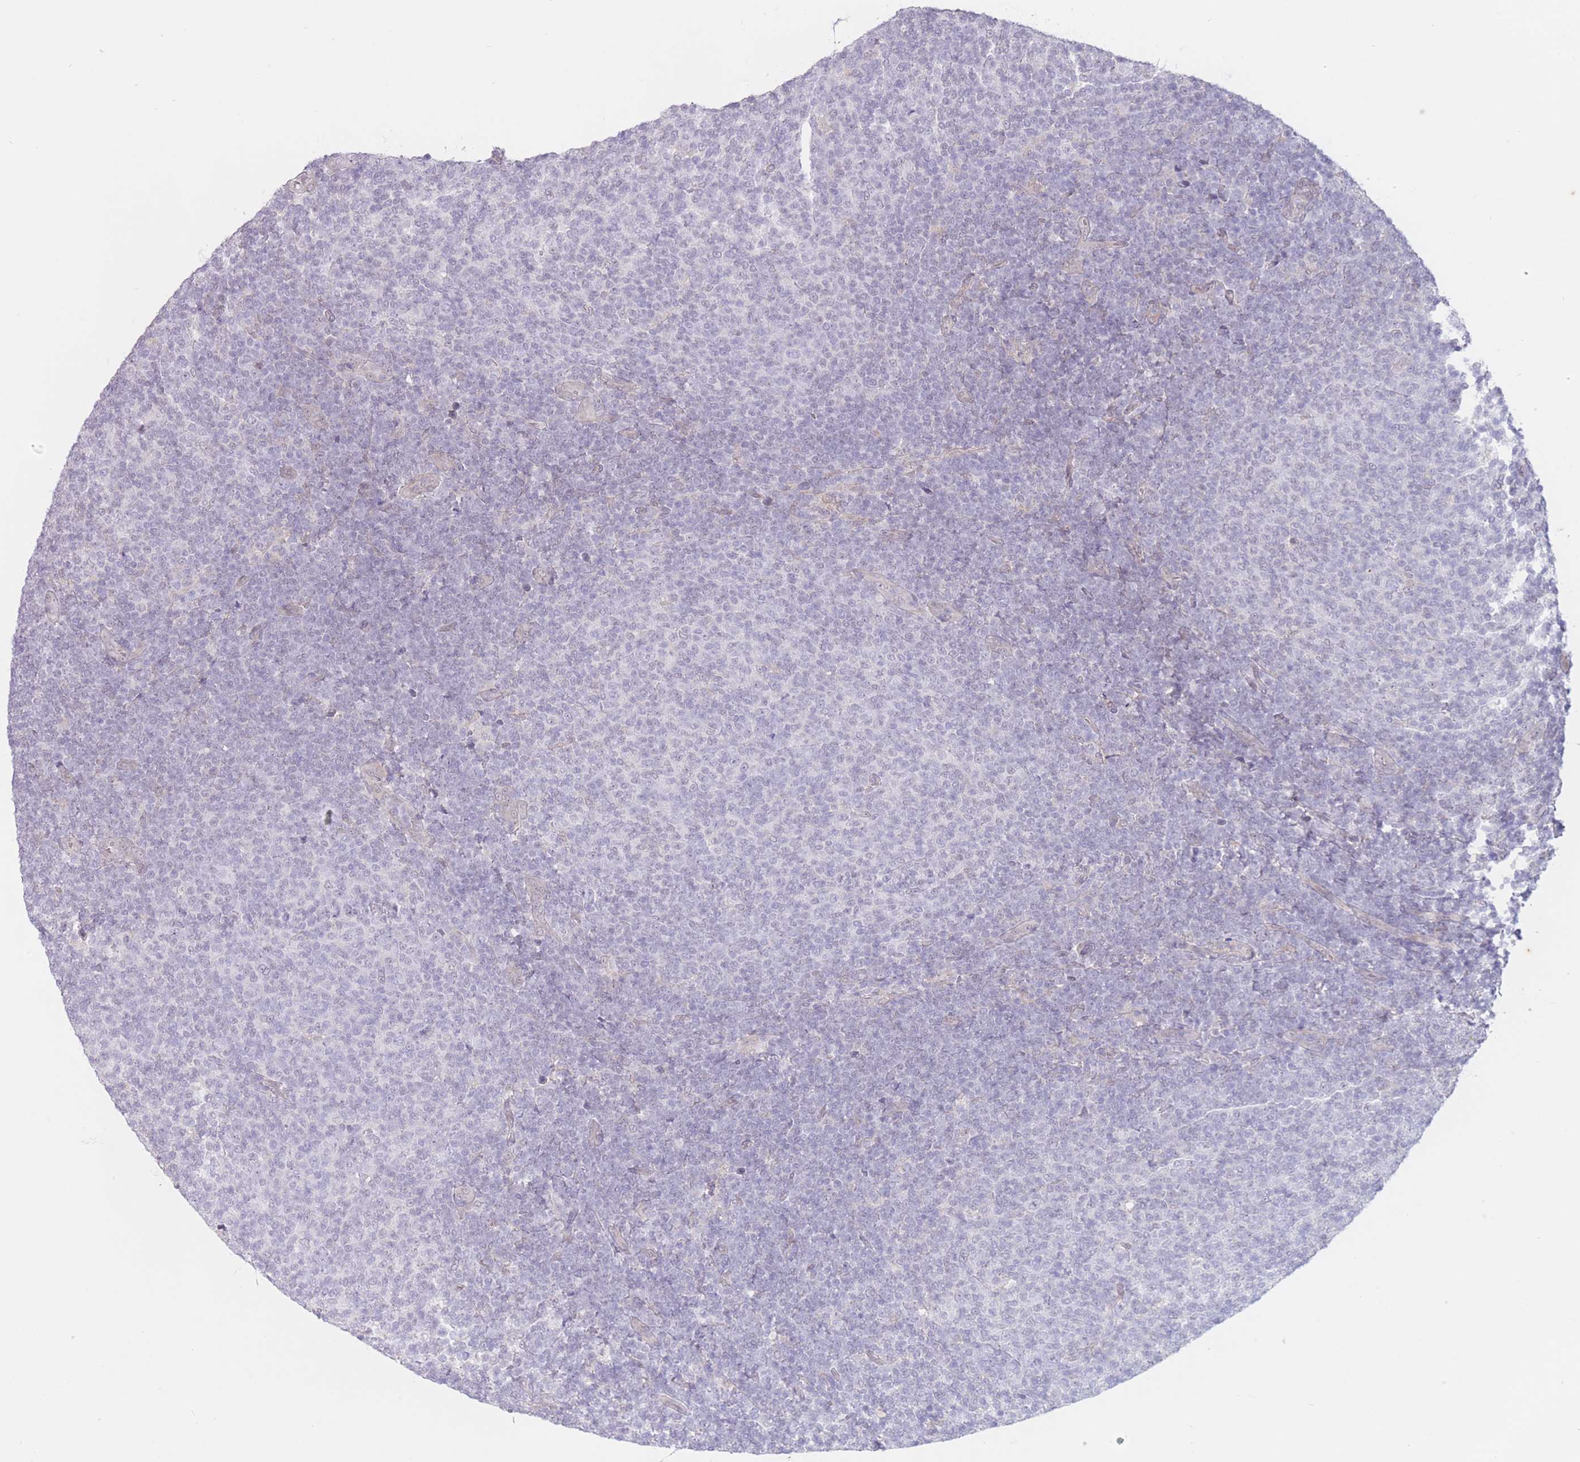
{"staining": {"intensity": "negative", "quantity": "none", "location": "none"}, "tissue": "lymphoma", "cell_type": "Tumor cells", "image_type": "cancer", "snomed": [{"axis": "morphology", "description": "Malignant lymphoma, non-Hodgkin's type, Low grade"}, {"axis": "topography", "description": "Lymph node"}], "caption": "Low-grade malignant lymphoma, non-Hodgkin's type was stained to show a protein in brown. There is no significant positivity in tumor cells.", "gene": "ARPIN", "patient": {"sex": "male", "age": 66}}